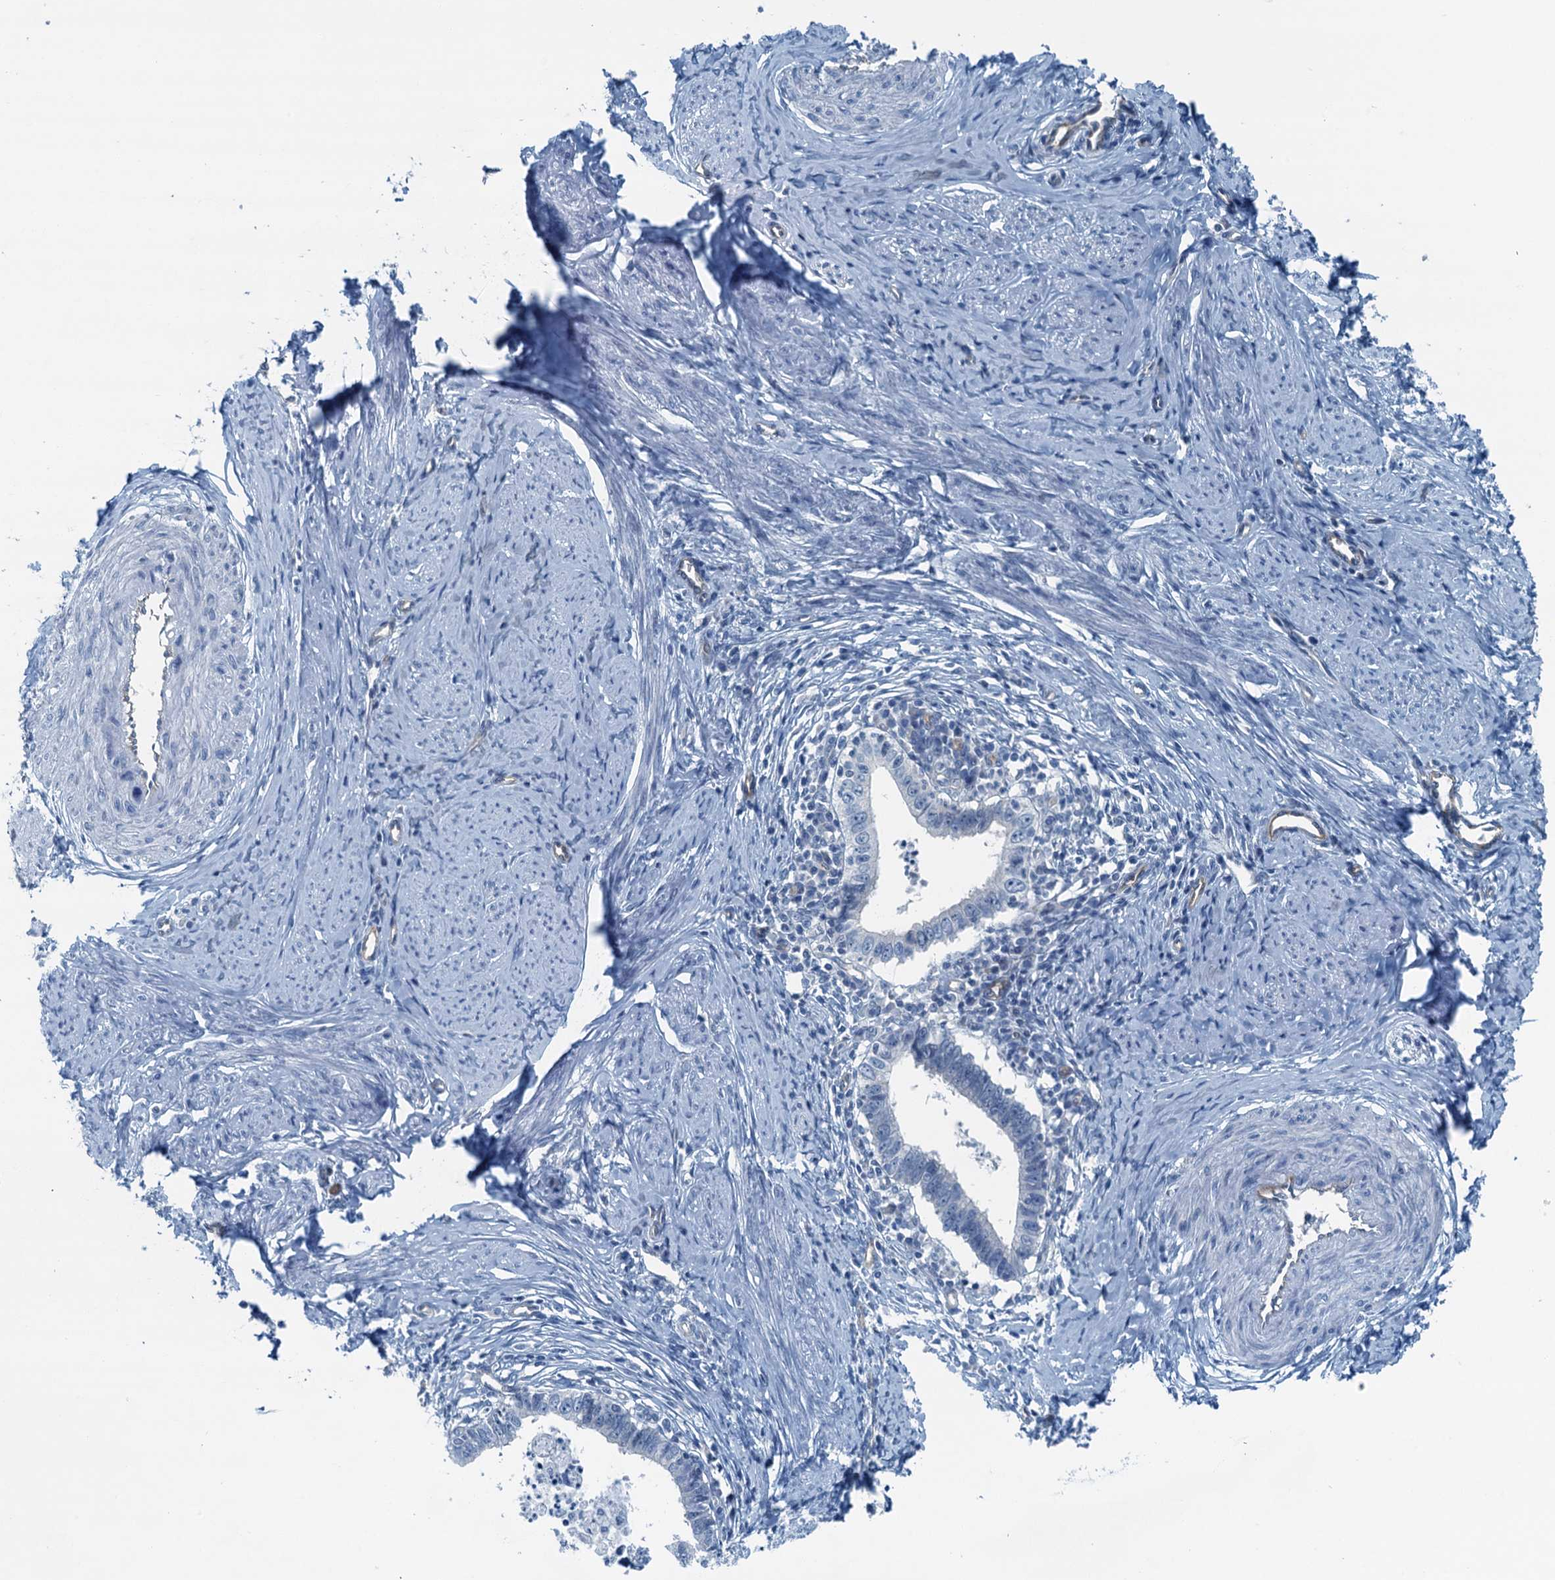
{"staining": {"intensity": "negative", "quantity": "none", "location": "none"}, "tissue": "cervical cancer", "cell_type": "Tumor cells", "image_type": "cancer", "snomed": [{"axis": "morphology", "description": "Adenocarcinoma, NOS"}, {"axis": "topography", "description": "Cervix"}], "caption": "High magnification brightfield microscopy of cervical adenocarcinoma stained with DAB (brown) and counterstained with hematoxylin (blue): tumor cells show no significant positivity.", "gene": "GFOD2", "patient": {"sex": "female", "age": 36}}